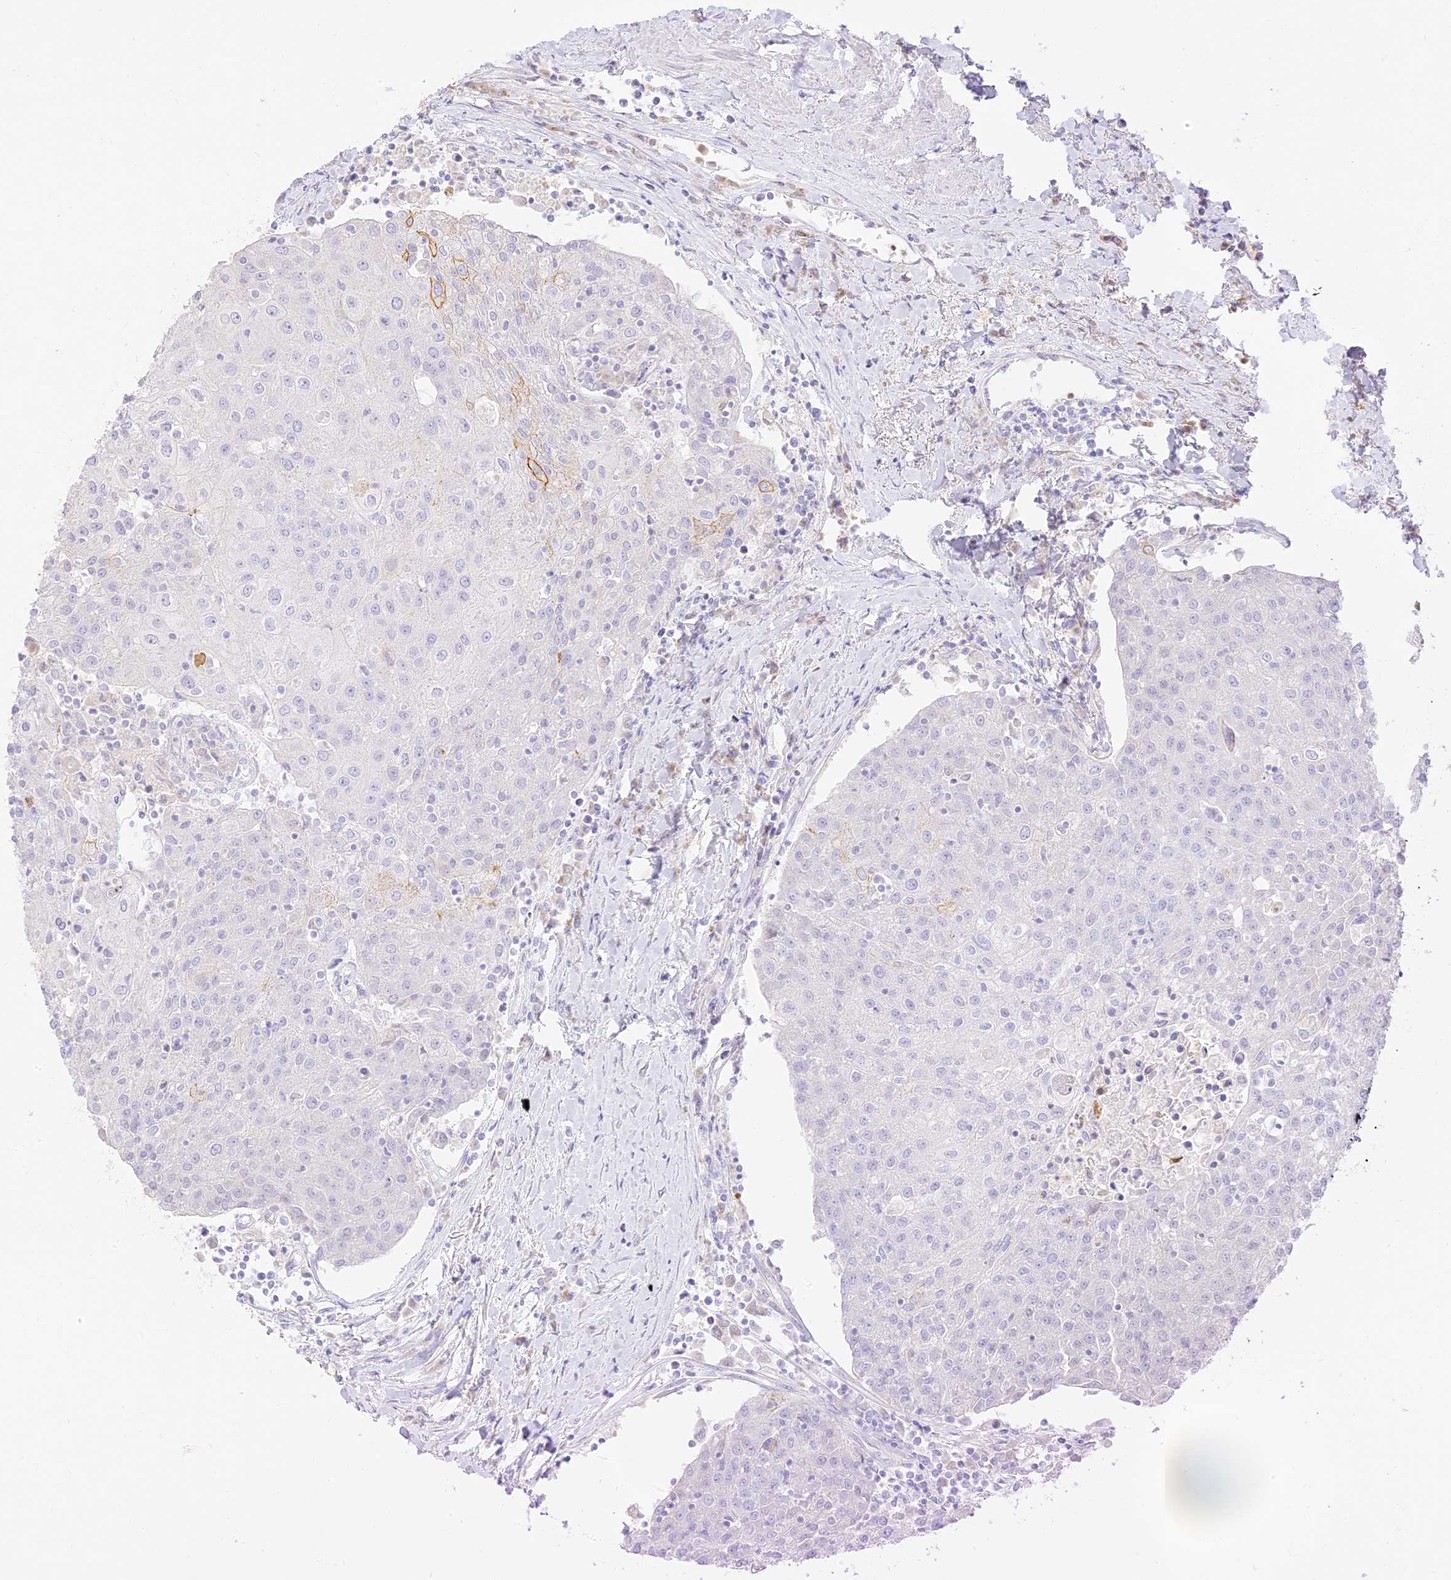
{"staining": {"intensity": "negative", "quantity": "none", "location": "none"}, "tissue": "urothelial cancer", "cell_type": "Tumor cells", "image_type": "cancer", "snomed": [{"axis": "morphology", "description": "Urothelial carcinoma, High grade"}, {"axis": "topography", "description": "Urinary bladder"}], "caption": "An immunohistochemistry image of high-grade urothelial carcinoma is shown. There is no staining in tumor cells of high-grade urothelial carcinoma.", "gene": "SEC13", "patient": {"sex": "female", "age": 85}}